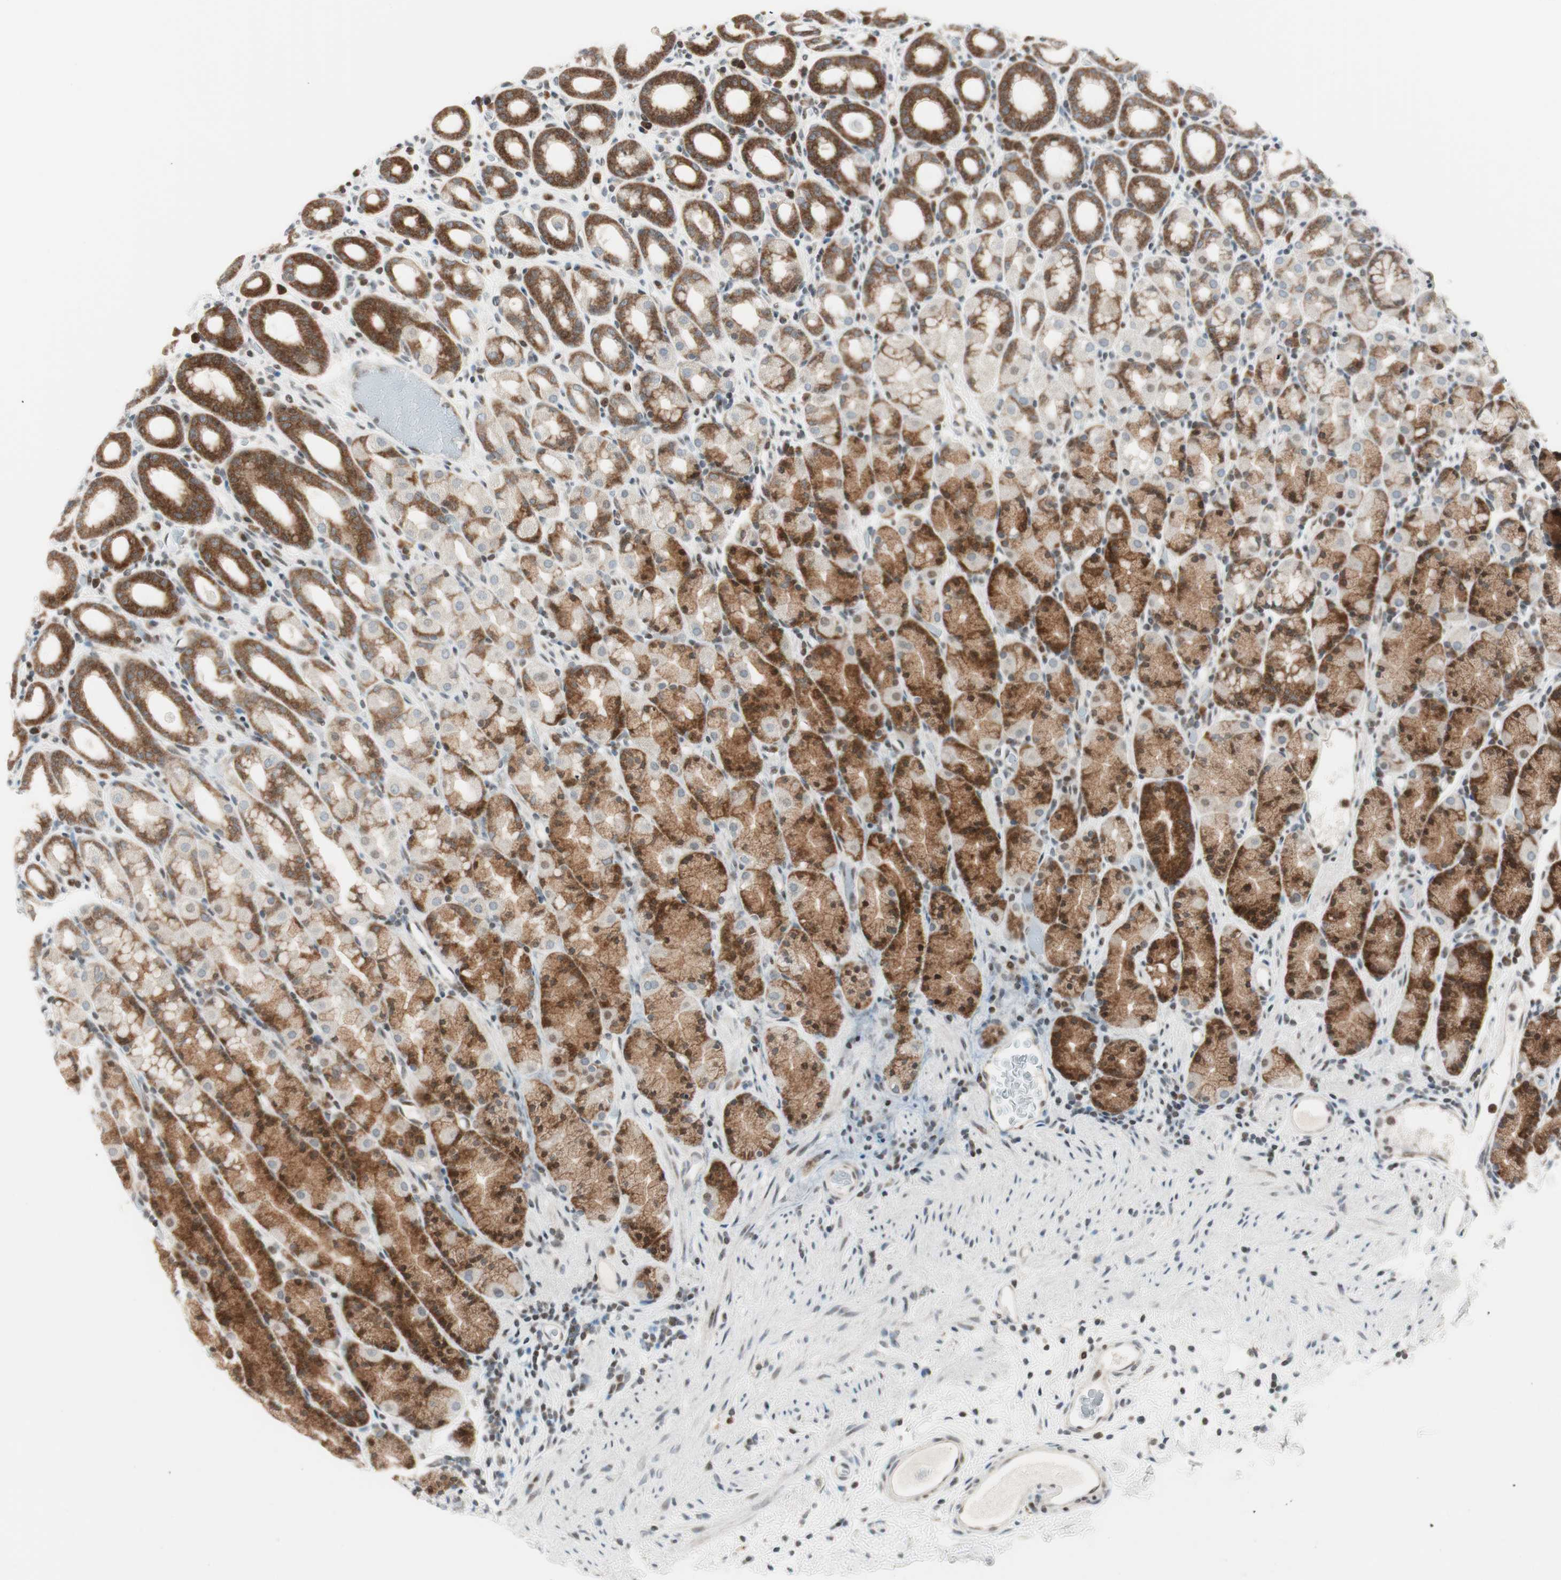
{"staining": {"intensity": "moderate", "quantity": ">75%", "location": "cytoplasmic/membranous"}, "tissue": "stomach", "cell_type": "Glandular cells", "image_type": "normal", "snomed": [{"axis": "morphology", "description": "Normal tissue, NOS"}, {"axis": "topography", "description": "Stomach, upper"}], "caption": "The photomicrograph reveals a brown stain indicating the presence of a protein in the cytoplasmic/membranous of glandular cells in stomach.", "gene": "TPT1", "patient": {"sex": "male", "age": 68}}